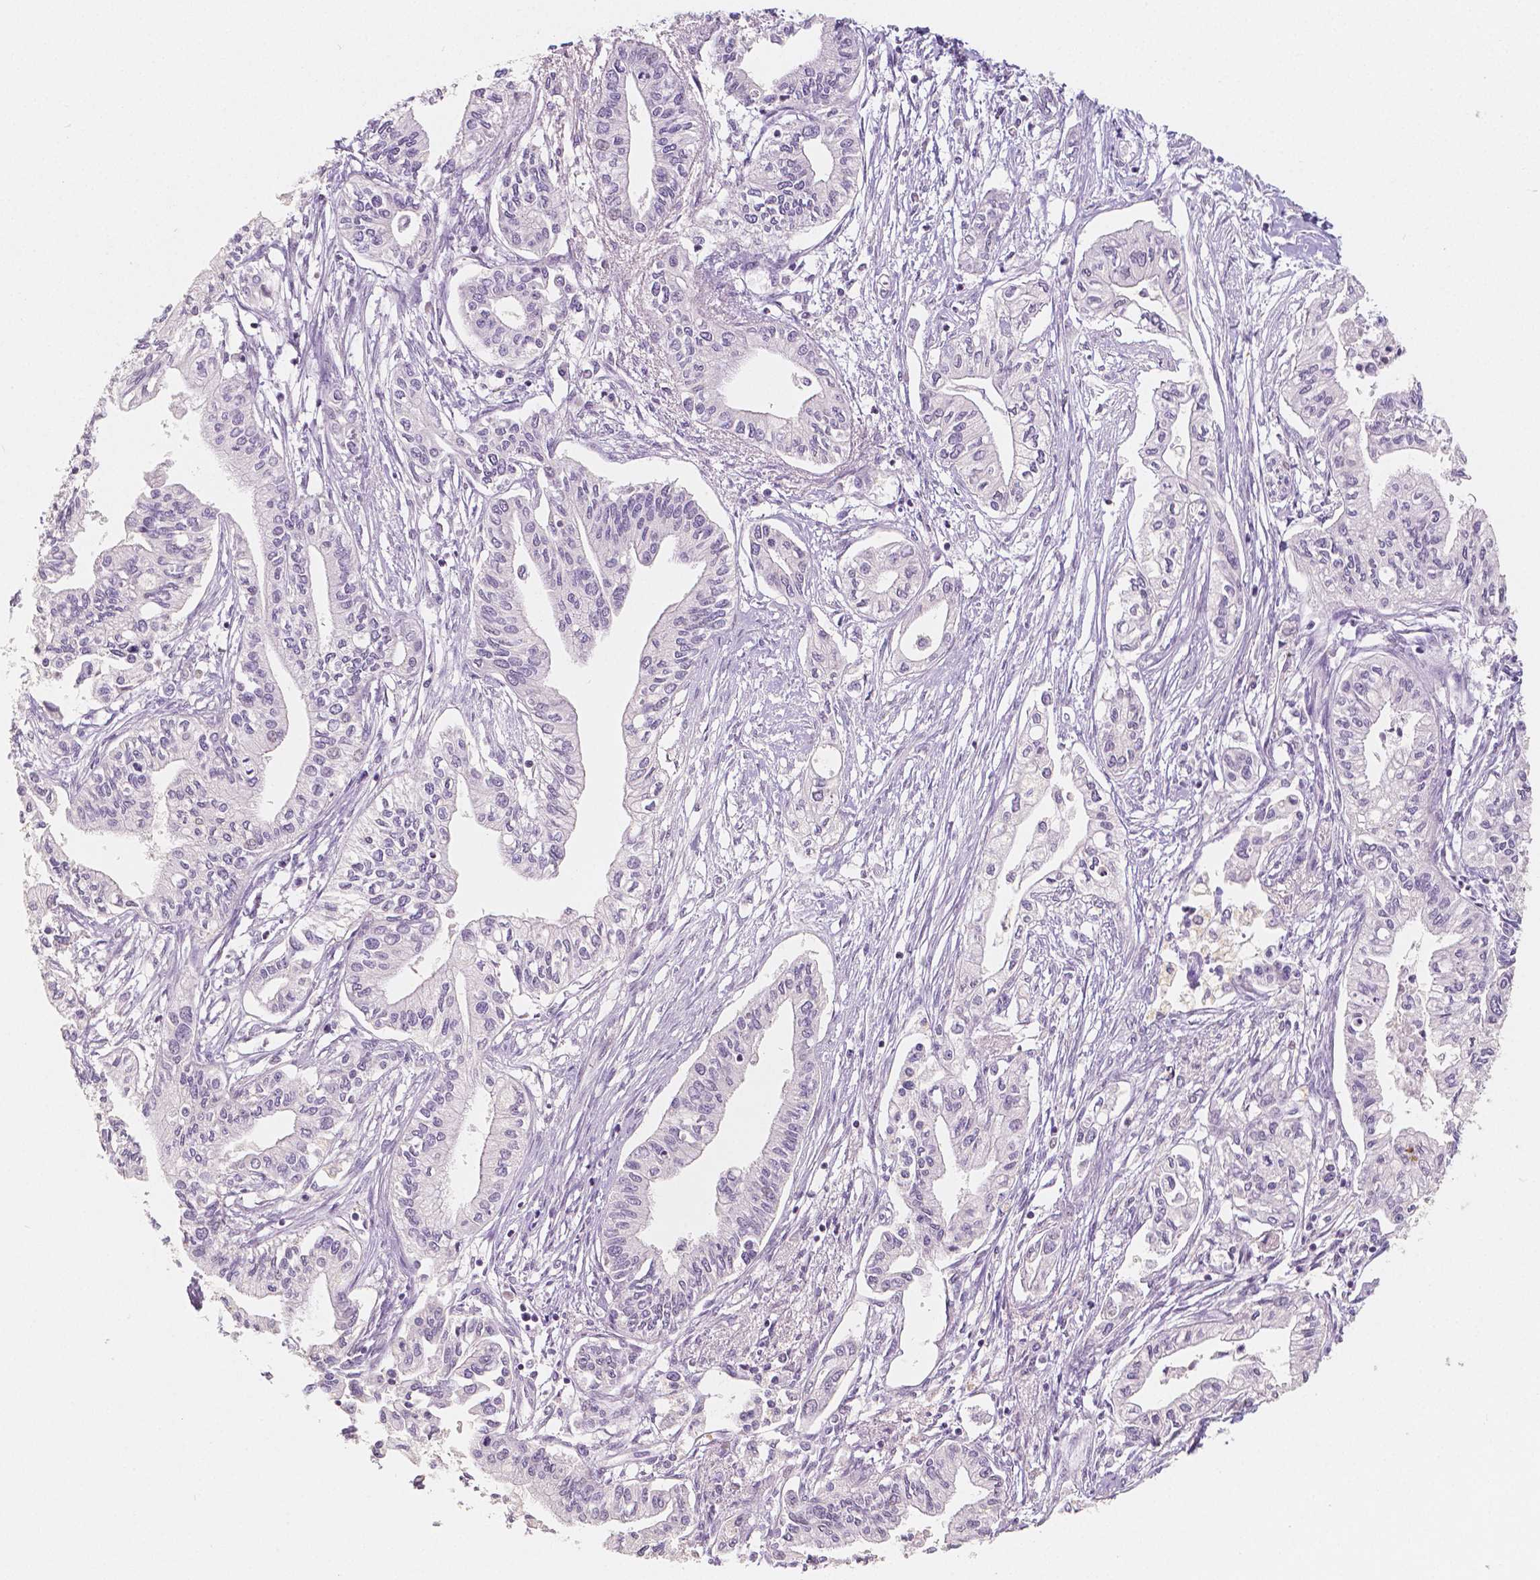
{"staining": {"intensity": "negative", "quantity": "none", "location": "none"}, "tissue": "pancreatic cancer", "cell_type": "Tumor cells", "image_type": "cancer", "snomed": [{"axis": "morphology", "description": "Adenocarcinoma, NOS"}, {"axis": "topography", "description": "Pancreas"}], "caption": "Human pancreatic cancer stained for a protein using IHC displays no expression in tumor cells.", "gene": "KDM5B", "patient": {"sex": "male", "age": 60}}